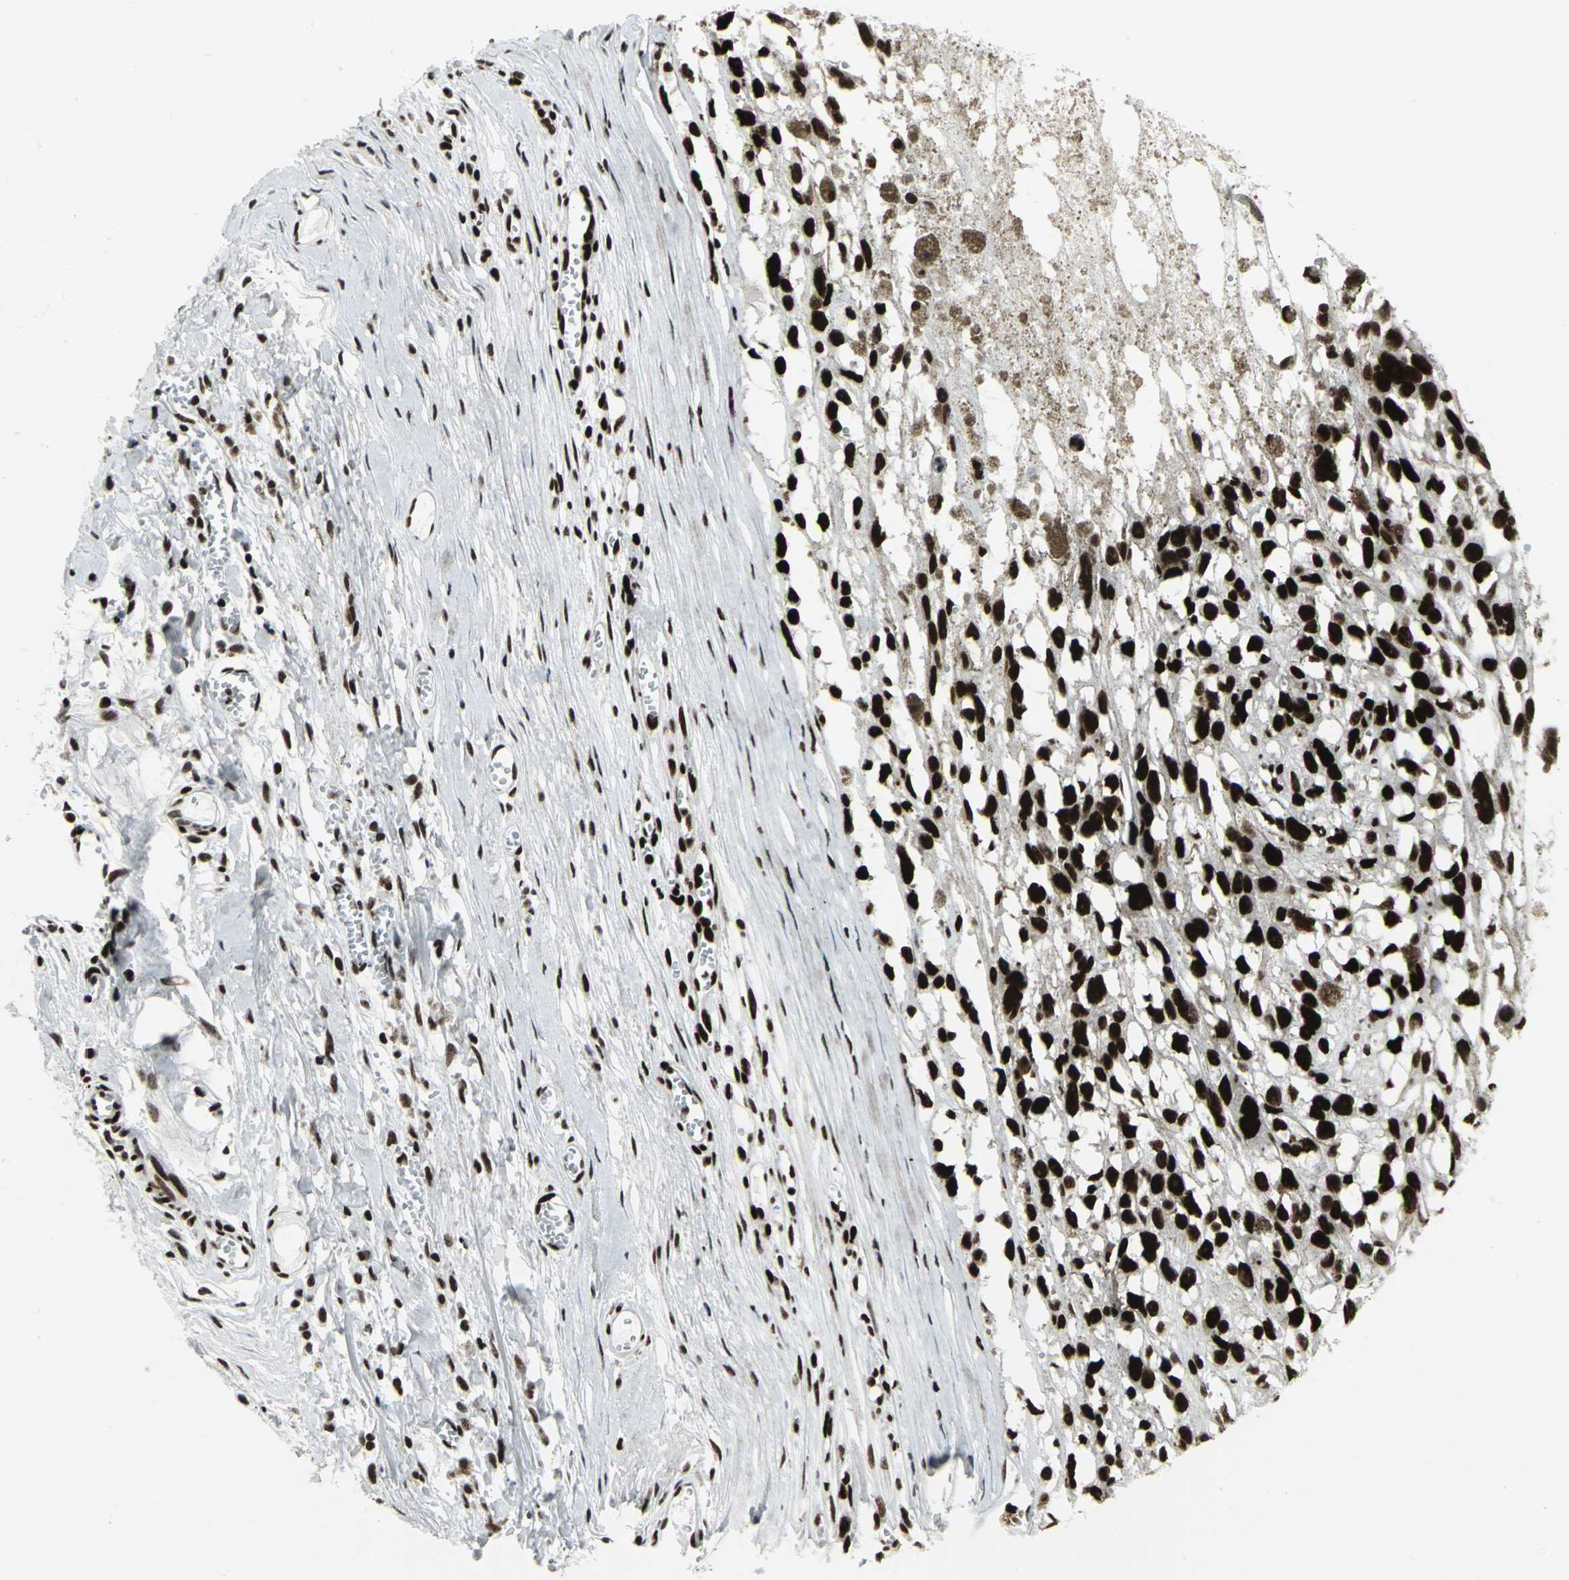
{"staining": {"intensity": "strong", "quantity": ">75%", "location": "nuclear"}, "tissue": "melanoma", "cell_type": "Tumor cells", "image_type": "cancer", "snomed": [{"axis": "morphology", "description": "Malignant melanoma, Metastatic site"}, {"axis": "topography", "description": "Lymph node"}], "caption": "A photomicrograph showing strong nuclear positivity in approximately >75% of tumor cells in malignant melanoma (metastatic site), as visualized by brown immunohistochemical staining.", "gene": "SMARCA4", "patient": {"sex": "male", "age": 59}}